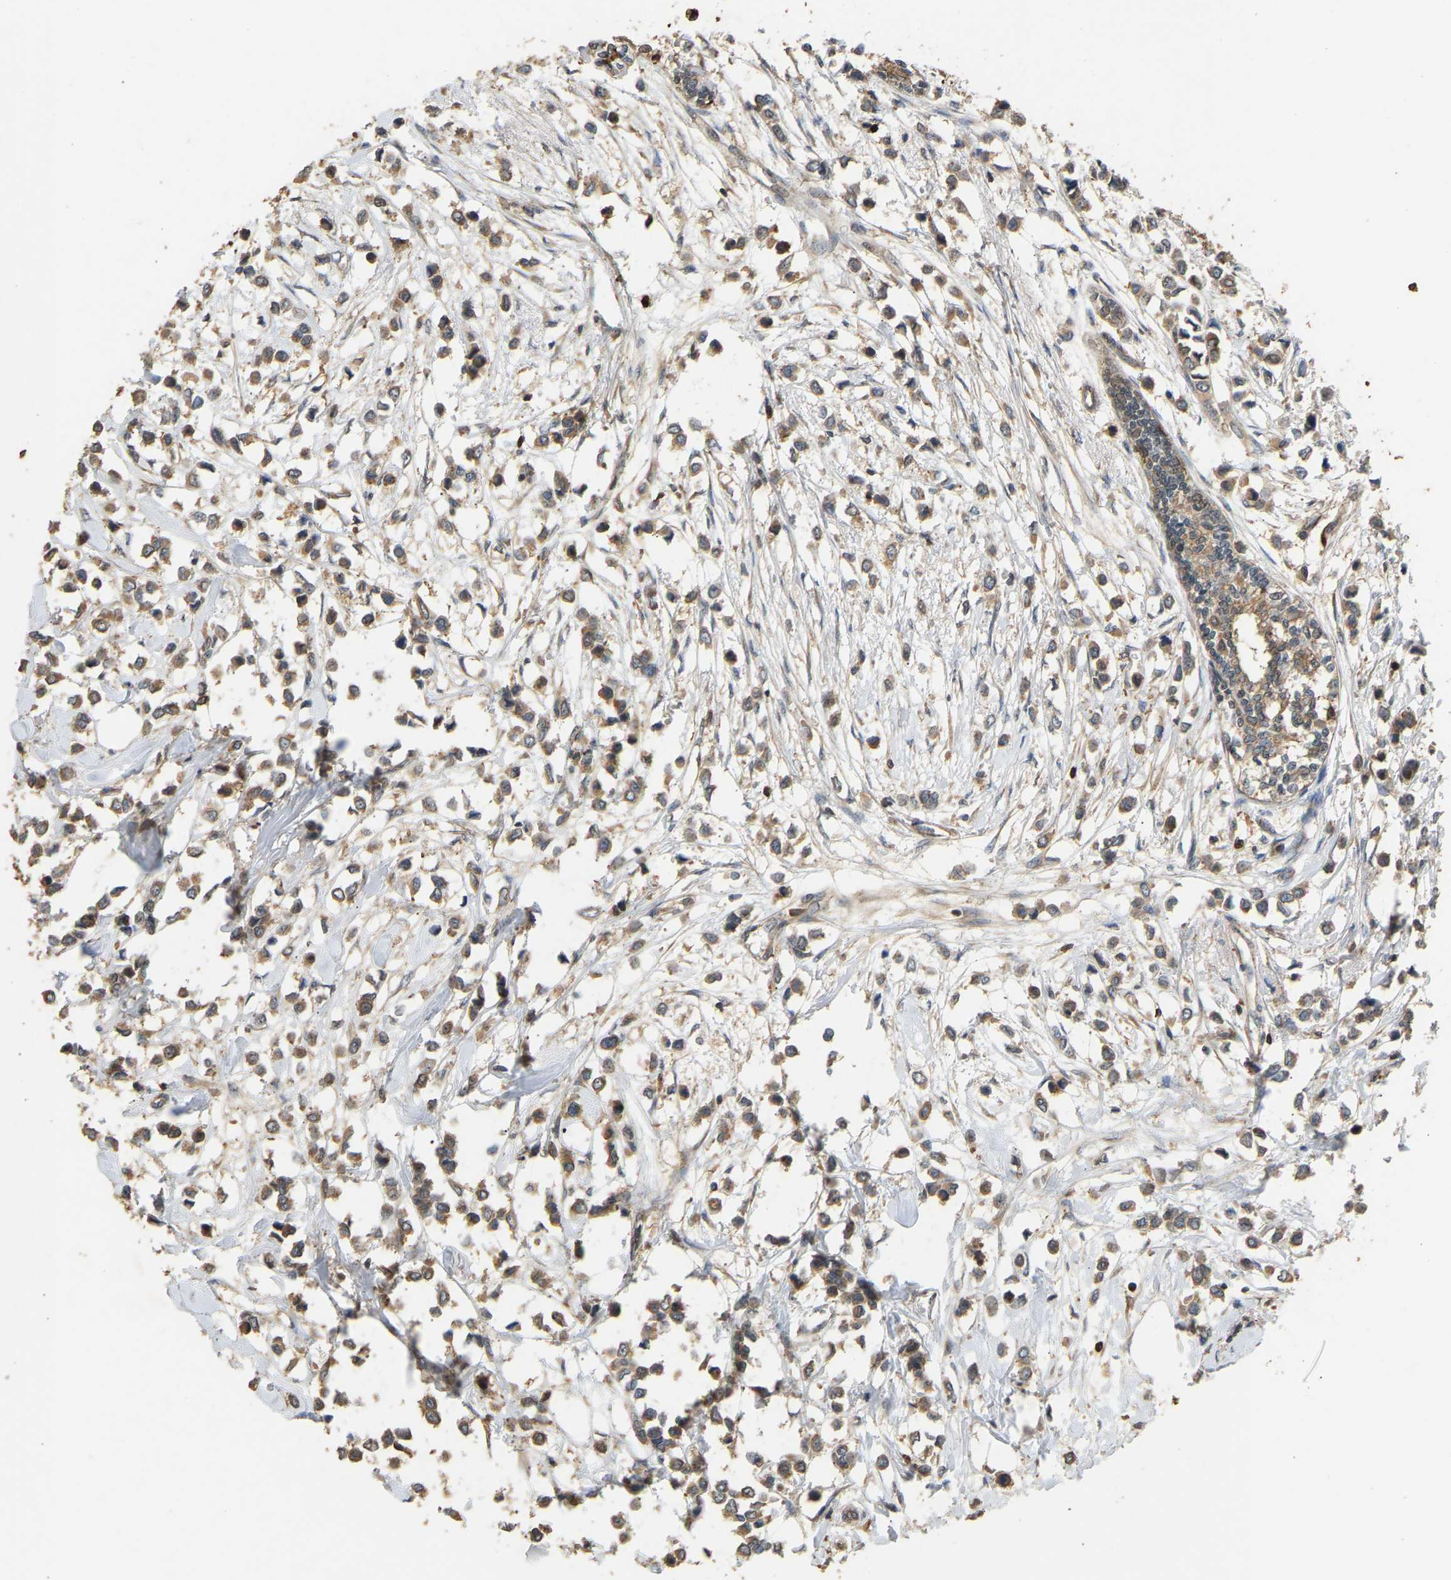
{"staining": {"intensity": "moderate", "quantity": ">75%", "location": "cytoplasmic/membranous"}, "tissue": "breast cancer", "cell_type": "Tumor cells", "image_type": "cancer", "snomed": [{"axis": "morphology", "description": "Lobular carcinoma"}, {"axis": "topography", "description": "Breast"}], "caption": "Breast cancer (lobular carcinoma) stained with a protein marker shows moderate staining in tumor cells.", "gene": "GOPC", "patient": {"sex": "female", "age": 51}}